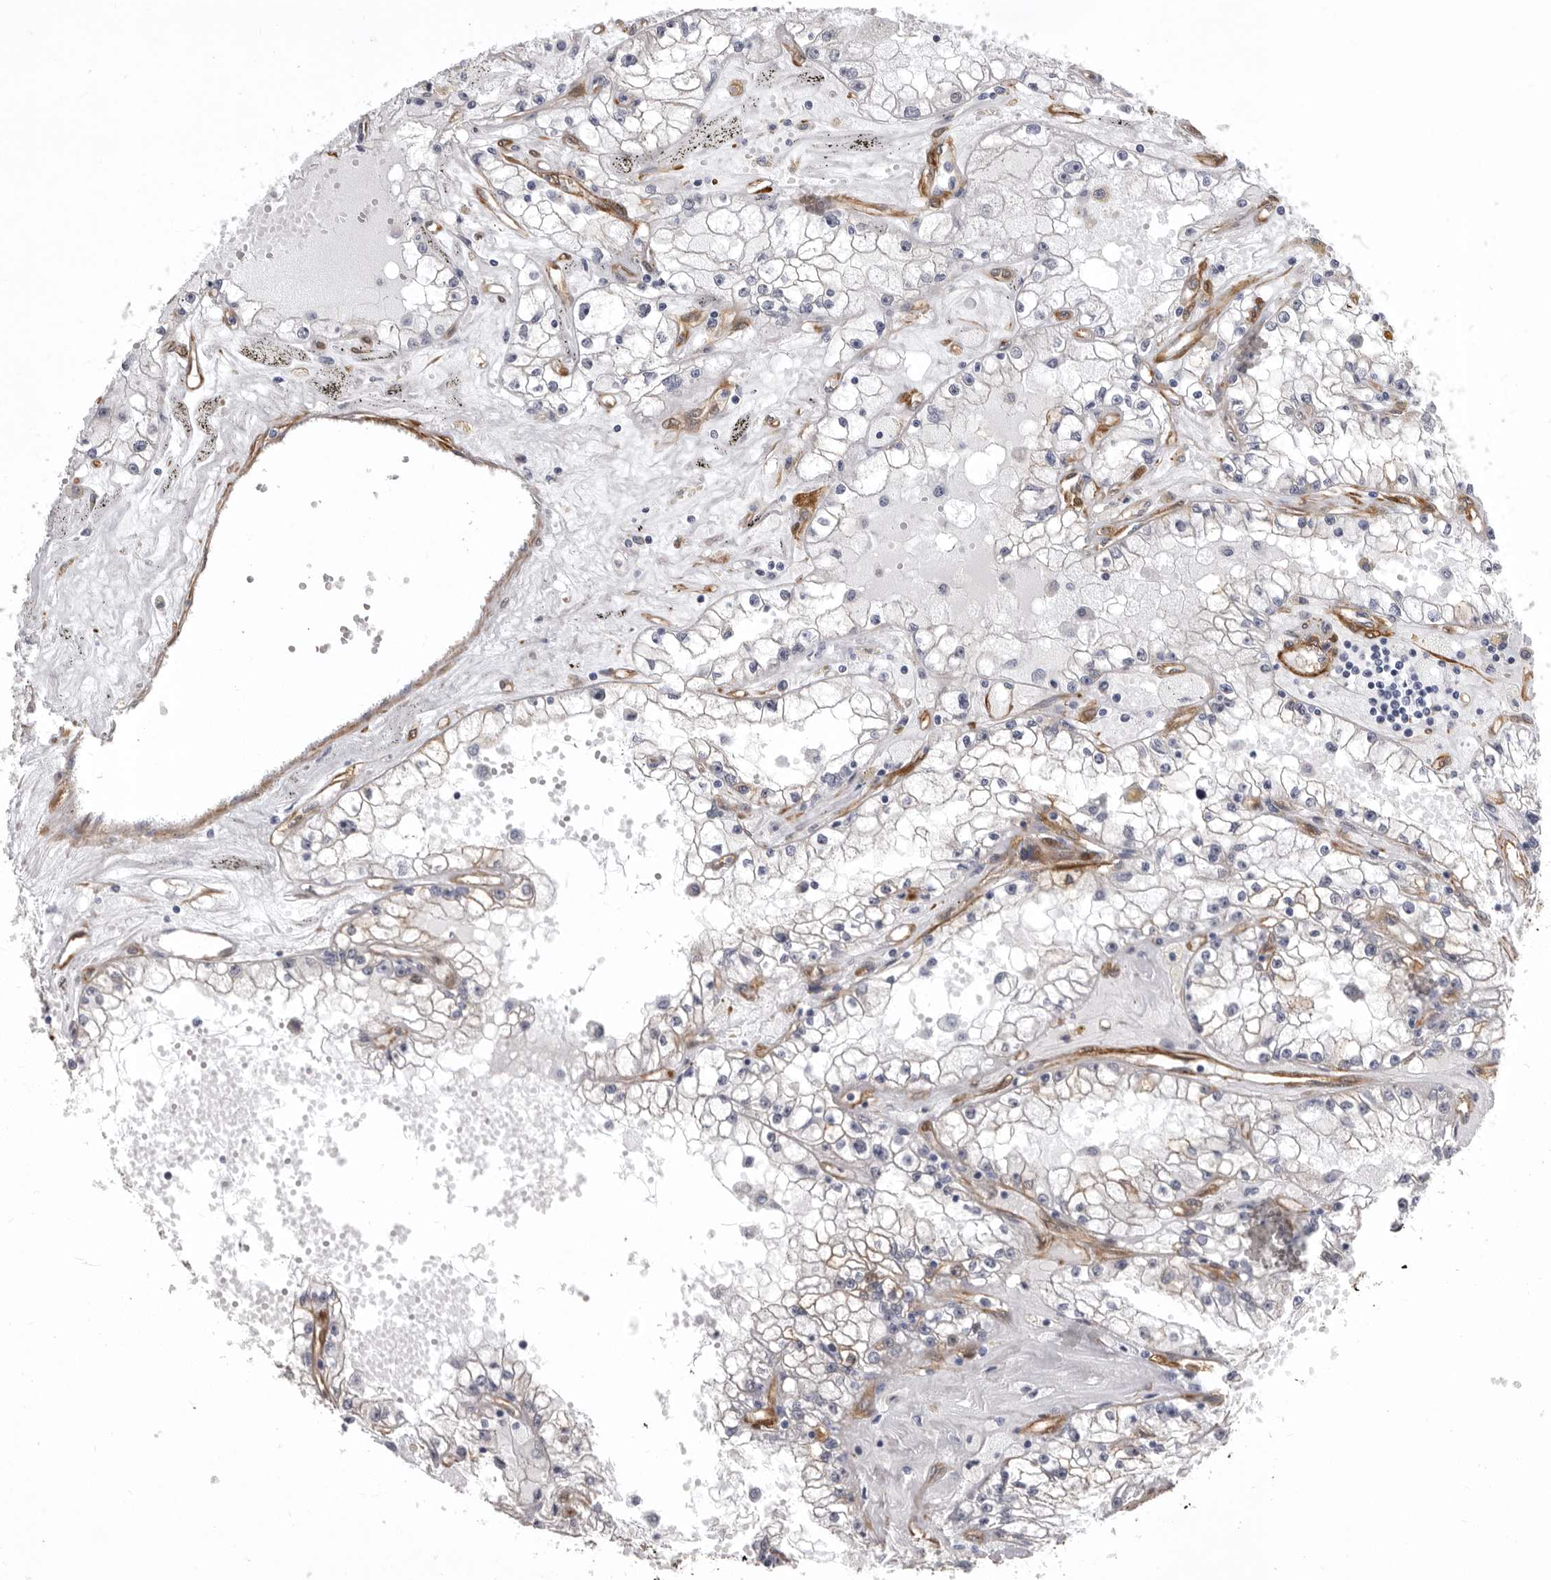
{"staining": {"intensity": "weak", "quantity": "<25%", "location": "cytoplasmic/membranous"}, "tissue": "renal cancer", "cell_type": "Tumor cells", "image_type": "cancer", "snomed": [{"axis": "morphology", "description": "Adenocarcinoma, NOS"}, {"axis": "topography", "description": "Kidney"}], "caption": "Immunohistochemistry histopathology image of adenocarcinoma (renal) stained for a protein (brown), which exhibits no expression in tumor cells.", "gene": "ENAH", "patient": {"sex": "male", "age": 56}}